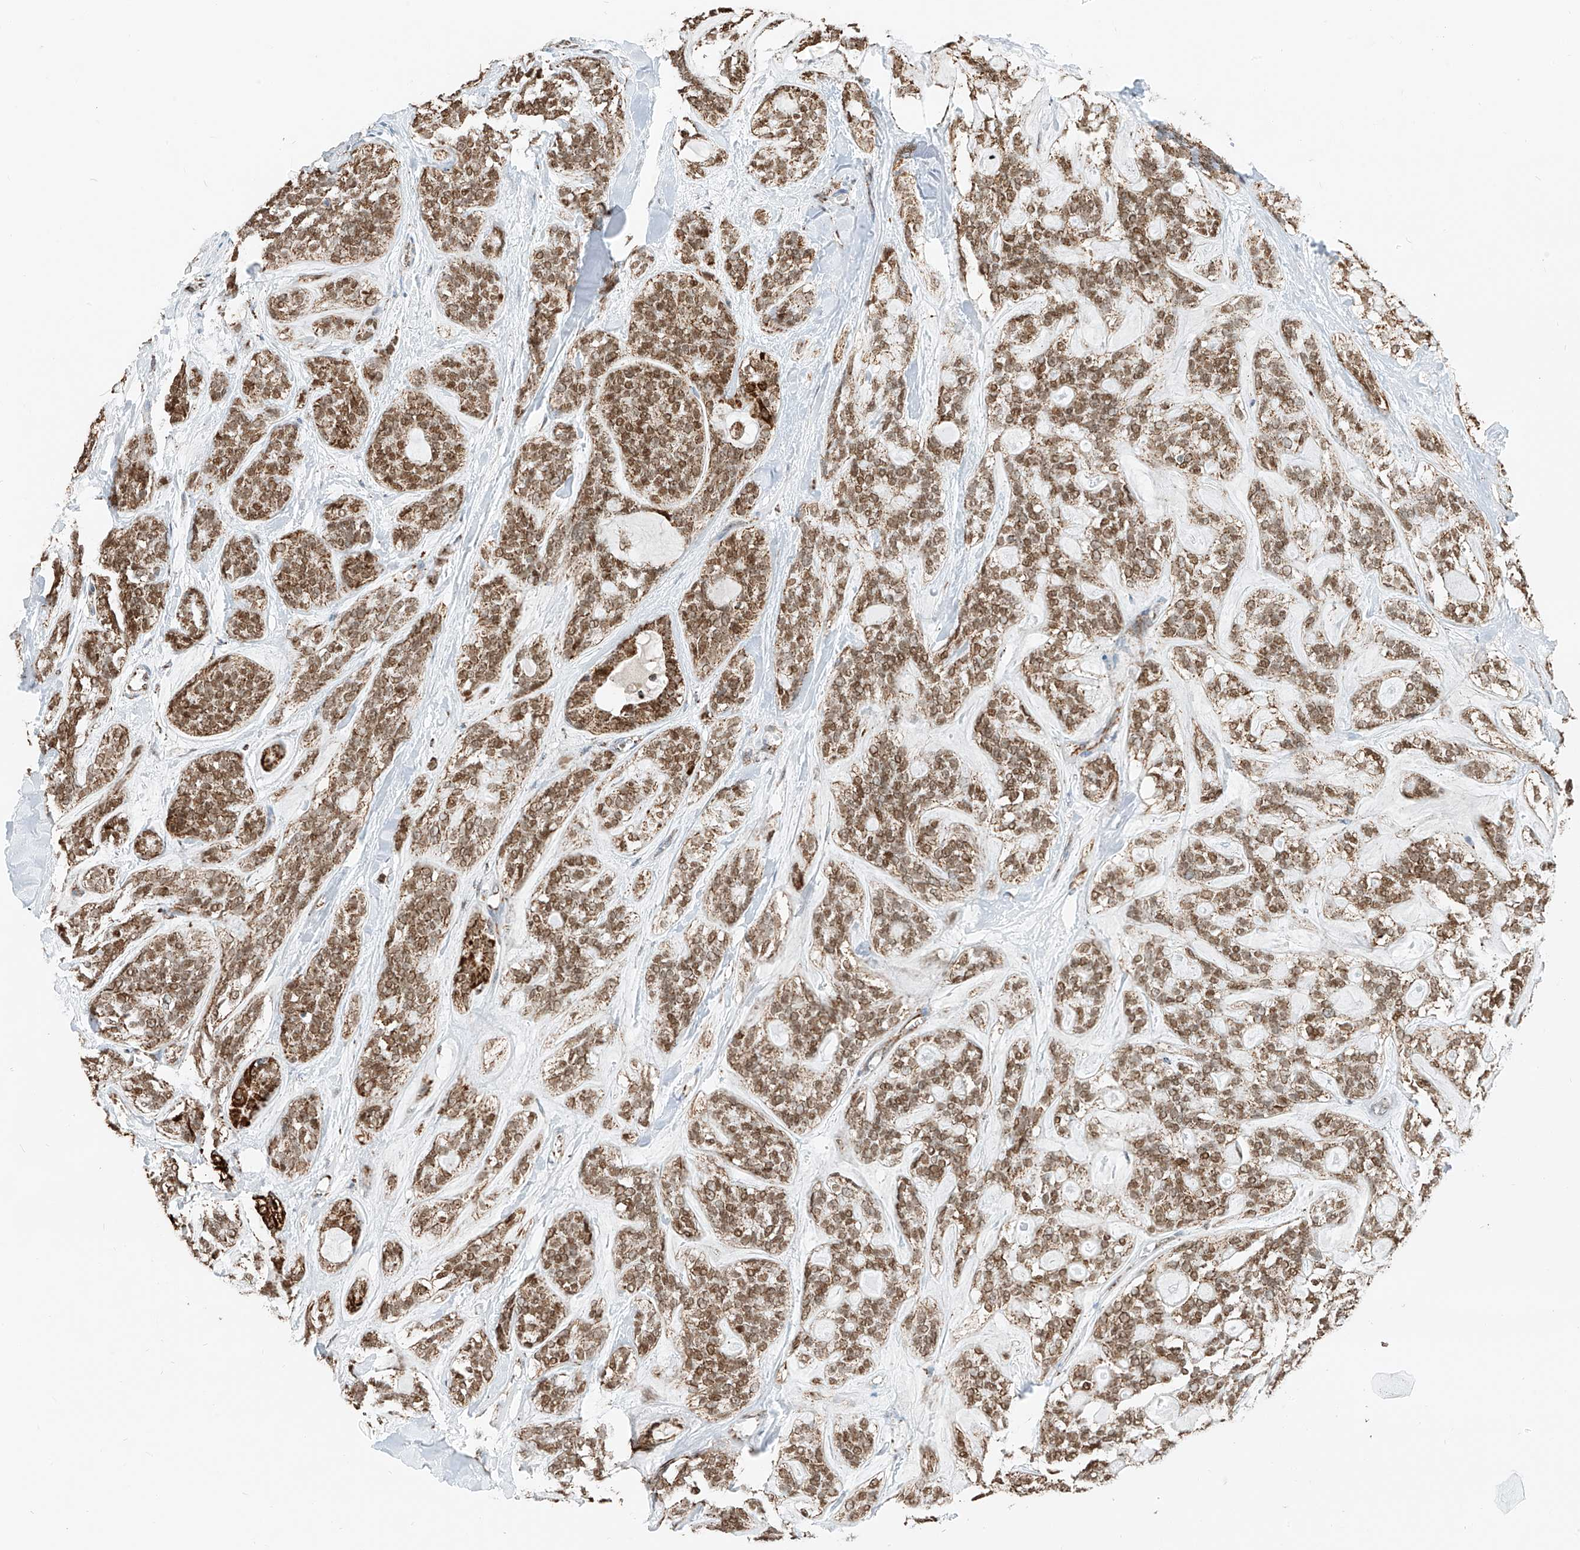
{"staining": {"intensity": "moderate", "quantity": ">75%", "location": "cytoplasmic/membranous,nuclear"}, "tissue": "head and neck cancer", "cell_type": "Tumor cells", "image_type": "cancer", "snomed": [{"axis": "morphology", "description": "Adenocarcinoma, NOS"}, {"axis": "topography", "description": "Head-Neck"}], "caption": "Adenocarcinoma (head and neck) stained with a protein marker demonstrates moderate staining in tumor cells.", "gene": "PPA2", "patient": {"sex": "male", "age": 66}}